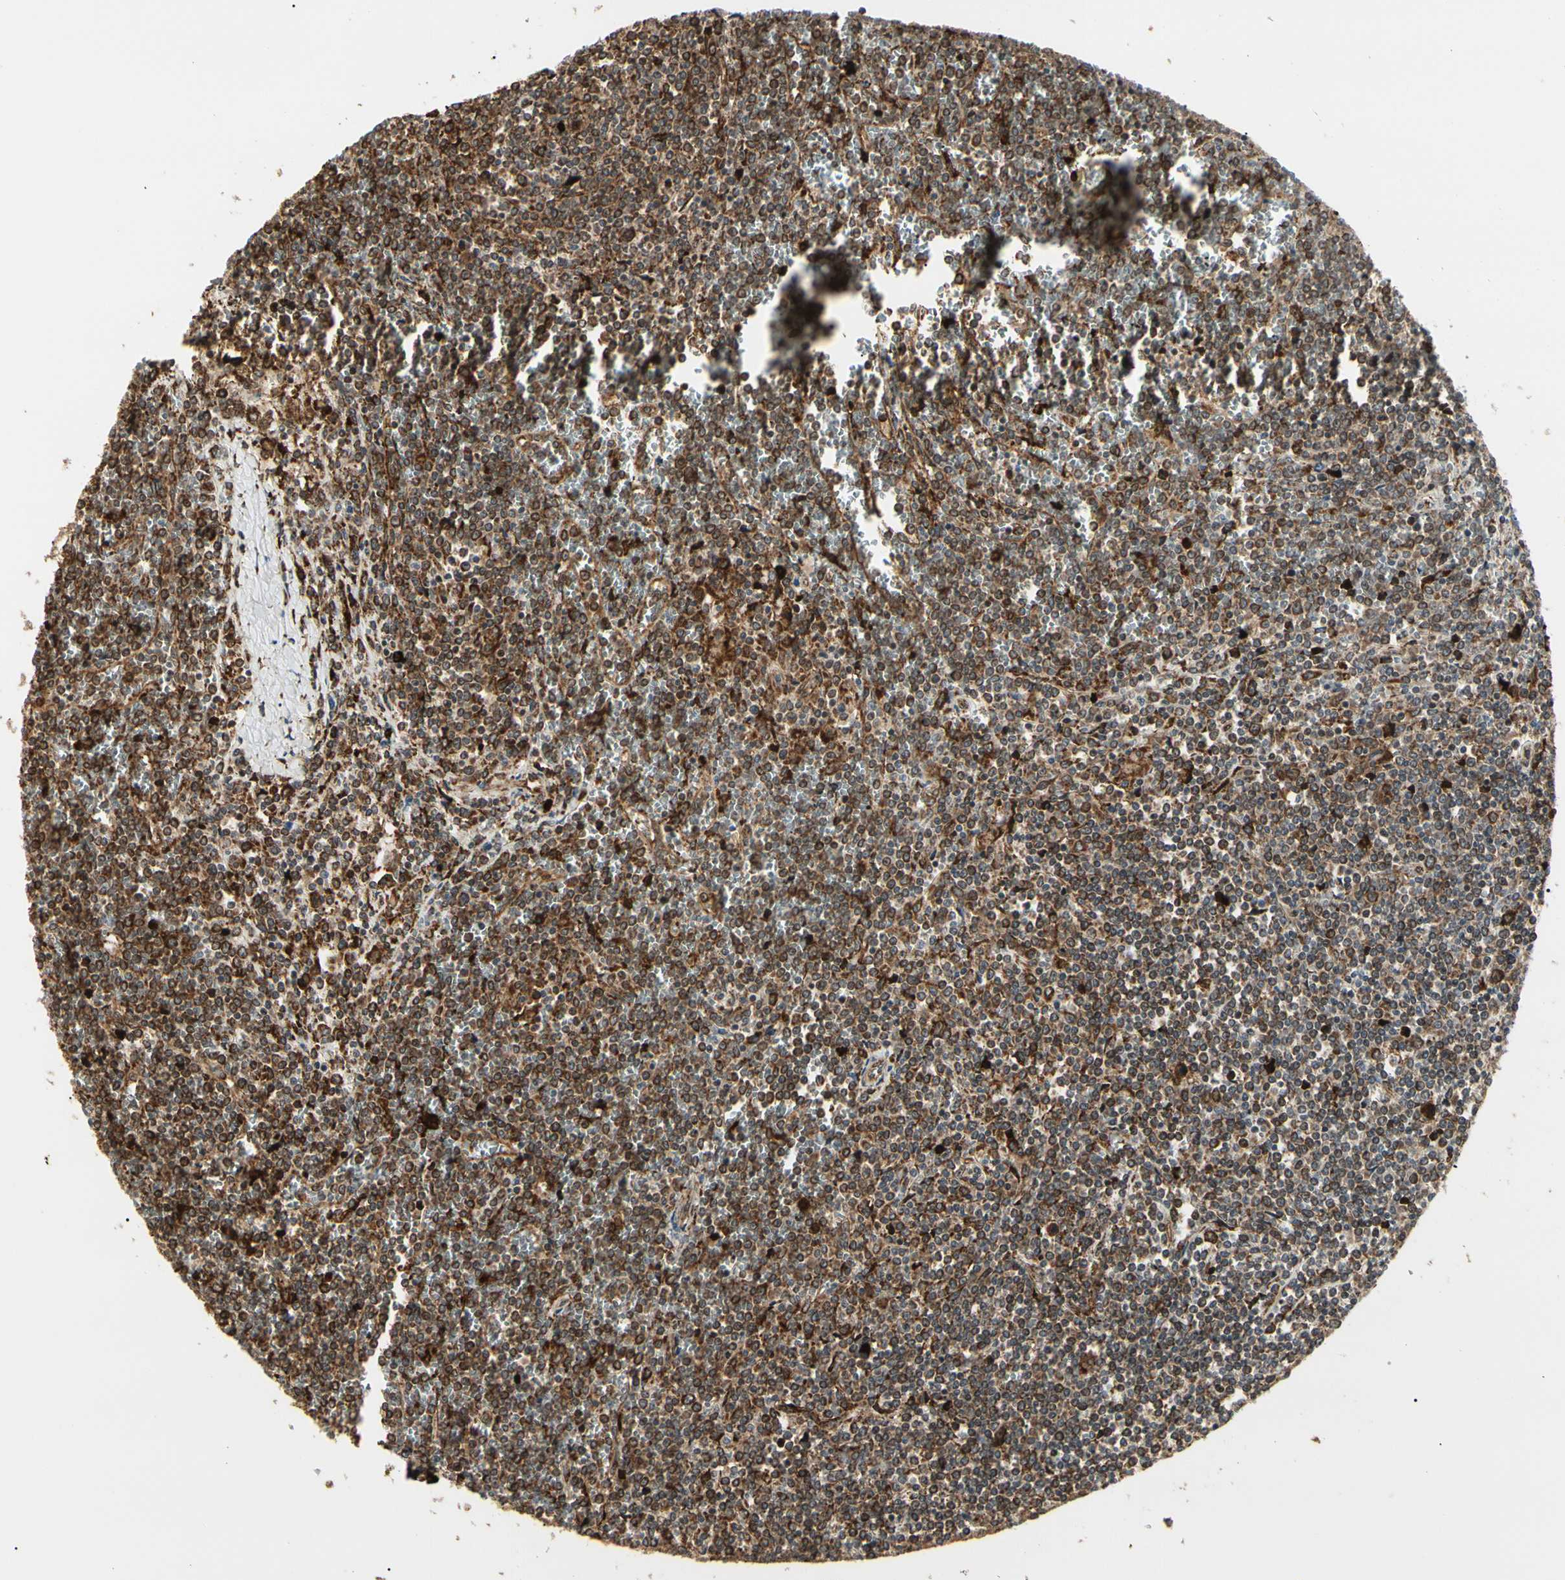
{"staining": {"intensity": "strong", "quantity": ">75%", "location": "cytoplasmic/membranous"}, "tissue": "lymphoma", "cell_type": "Tumor cells", "image_type": "cancer", "snomed": [{"axis": "morphology", "description": "Malignant lymphoma, non-Hodgkin's type, Low grade"}, {"axis": "topography", "description": "Spleen"}], "caption": "Brown immunohistochemical staining in human lymphoma shows strong cytoplasmic/membranous expression in approximately >75% of tumor cells. (DAB = brown stain, brightfield microscopy at high magnification).", "gene": "HSP90B1", "patient": {"sex": "female", "age": 19}}